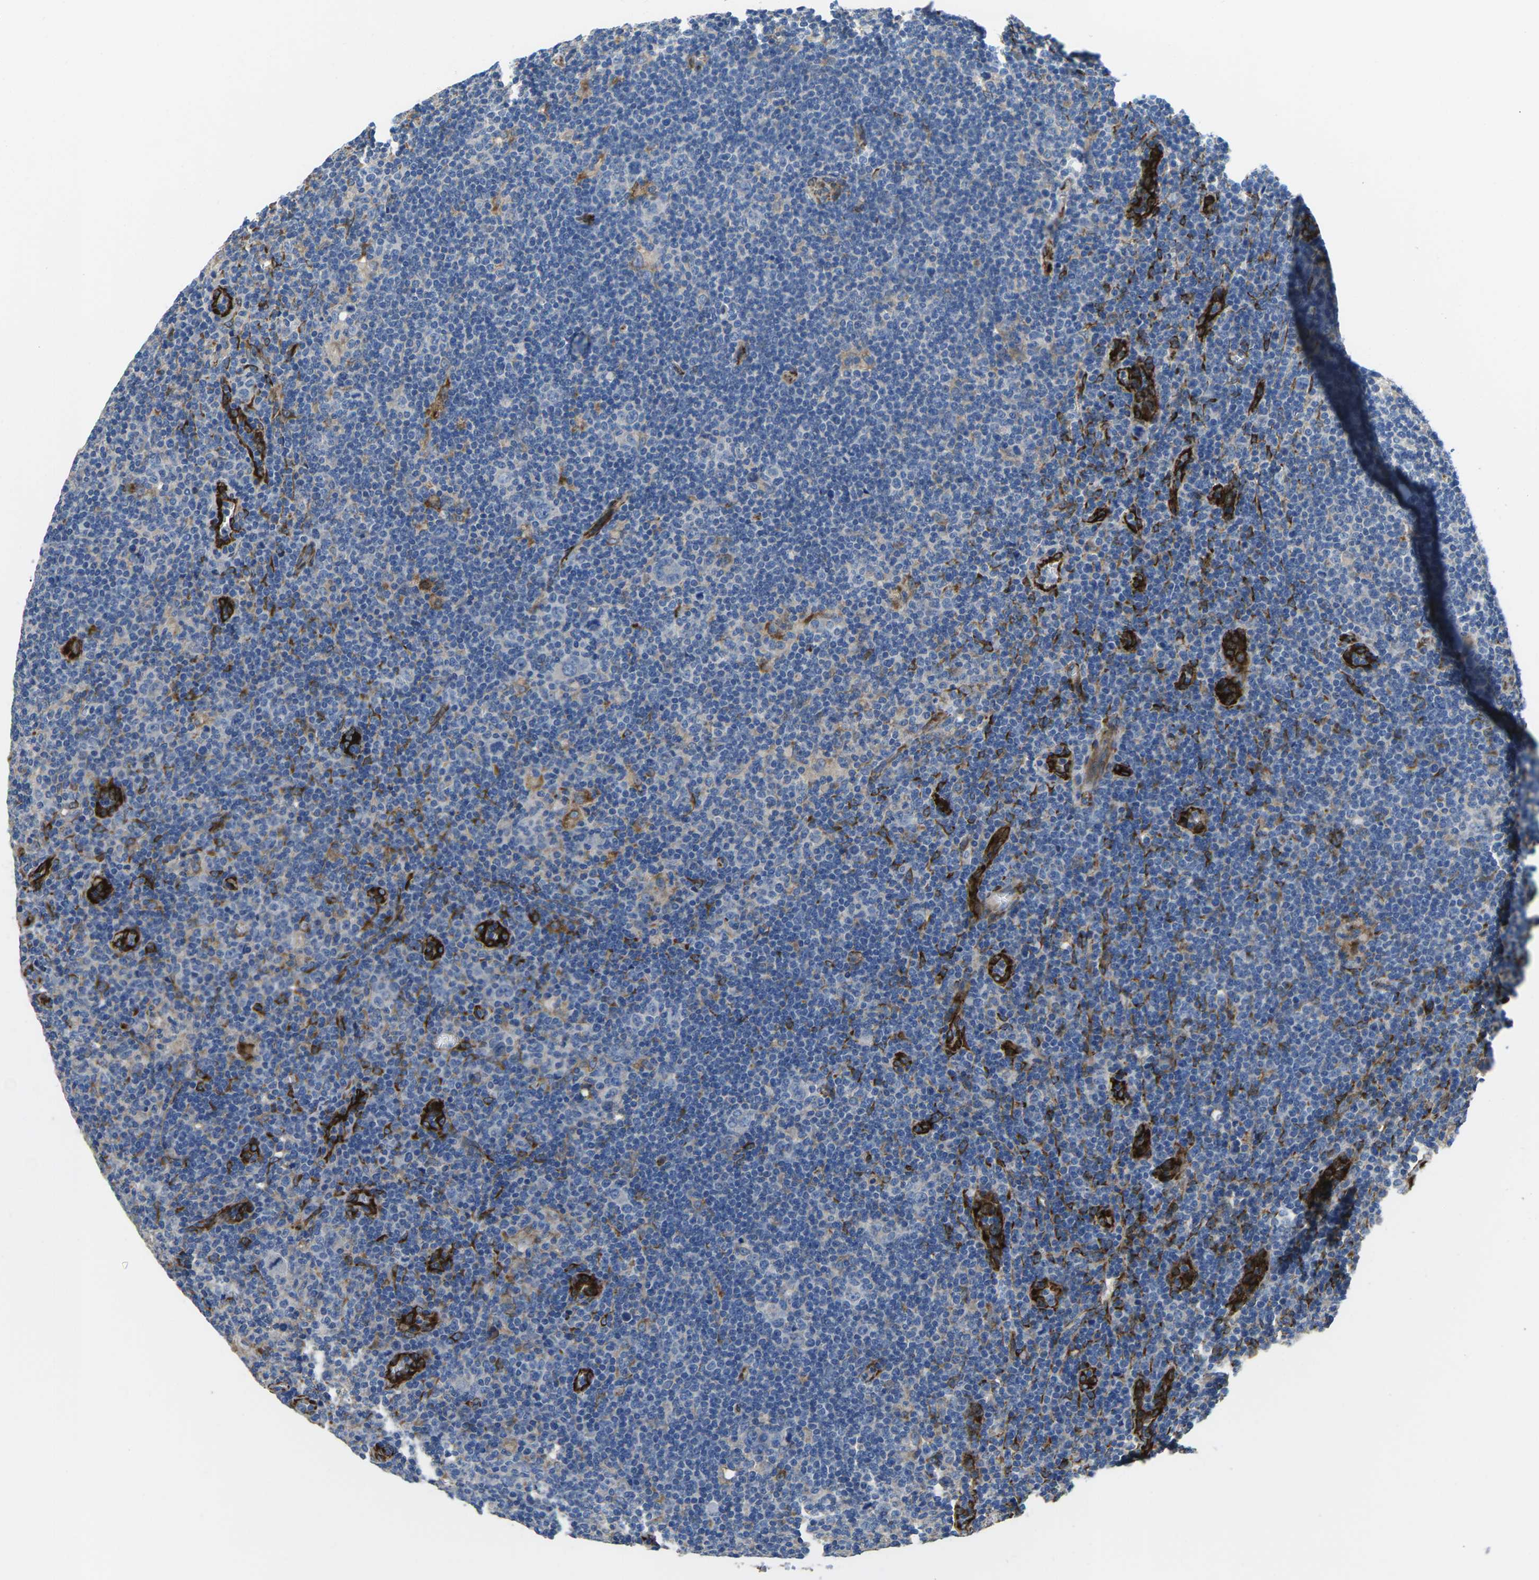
{"staining": {"intensity": "negative", "quantity": "none", "location": "none"}, "tissue": "lymphoma", "cell_type": "Tumor cells", "image_type": "cancer", "snomed": [{"axis": "morphology", "description": "Hodgkin's disease, NOS"}, {"axis": "topography", "description": "Lymph node"}], "caption": "Human lymphoma stained for a protein using immunohistochemistry reveals no expression in tumor cells.", "gene": "PDZD8", "patient": {"sex": "female", "age": 57}}